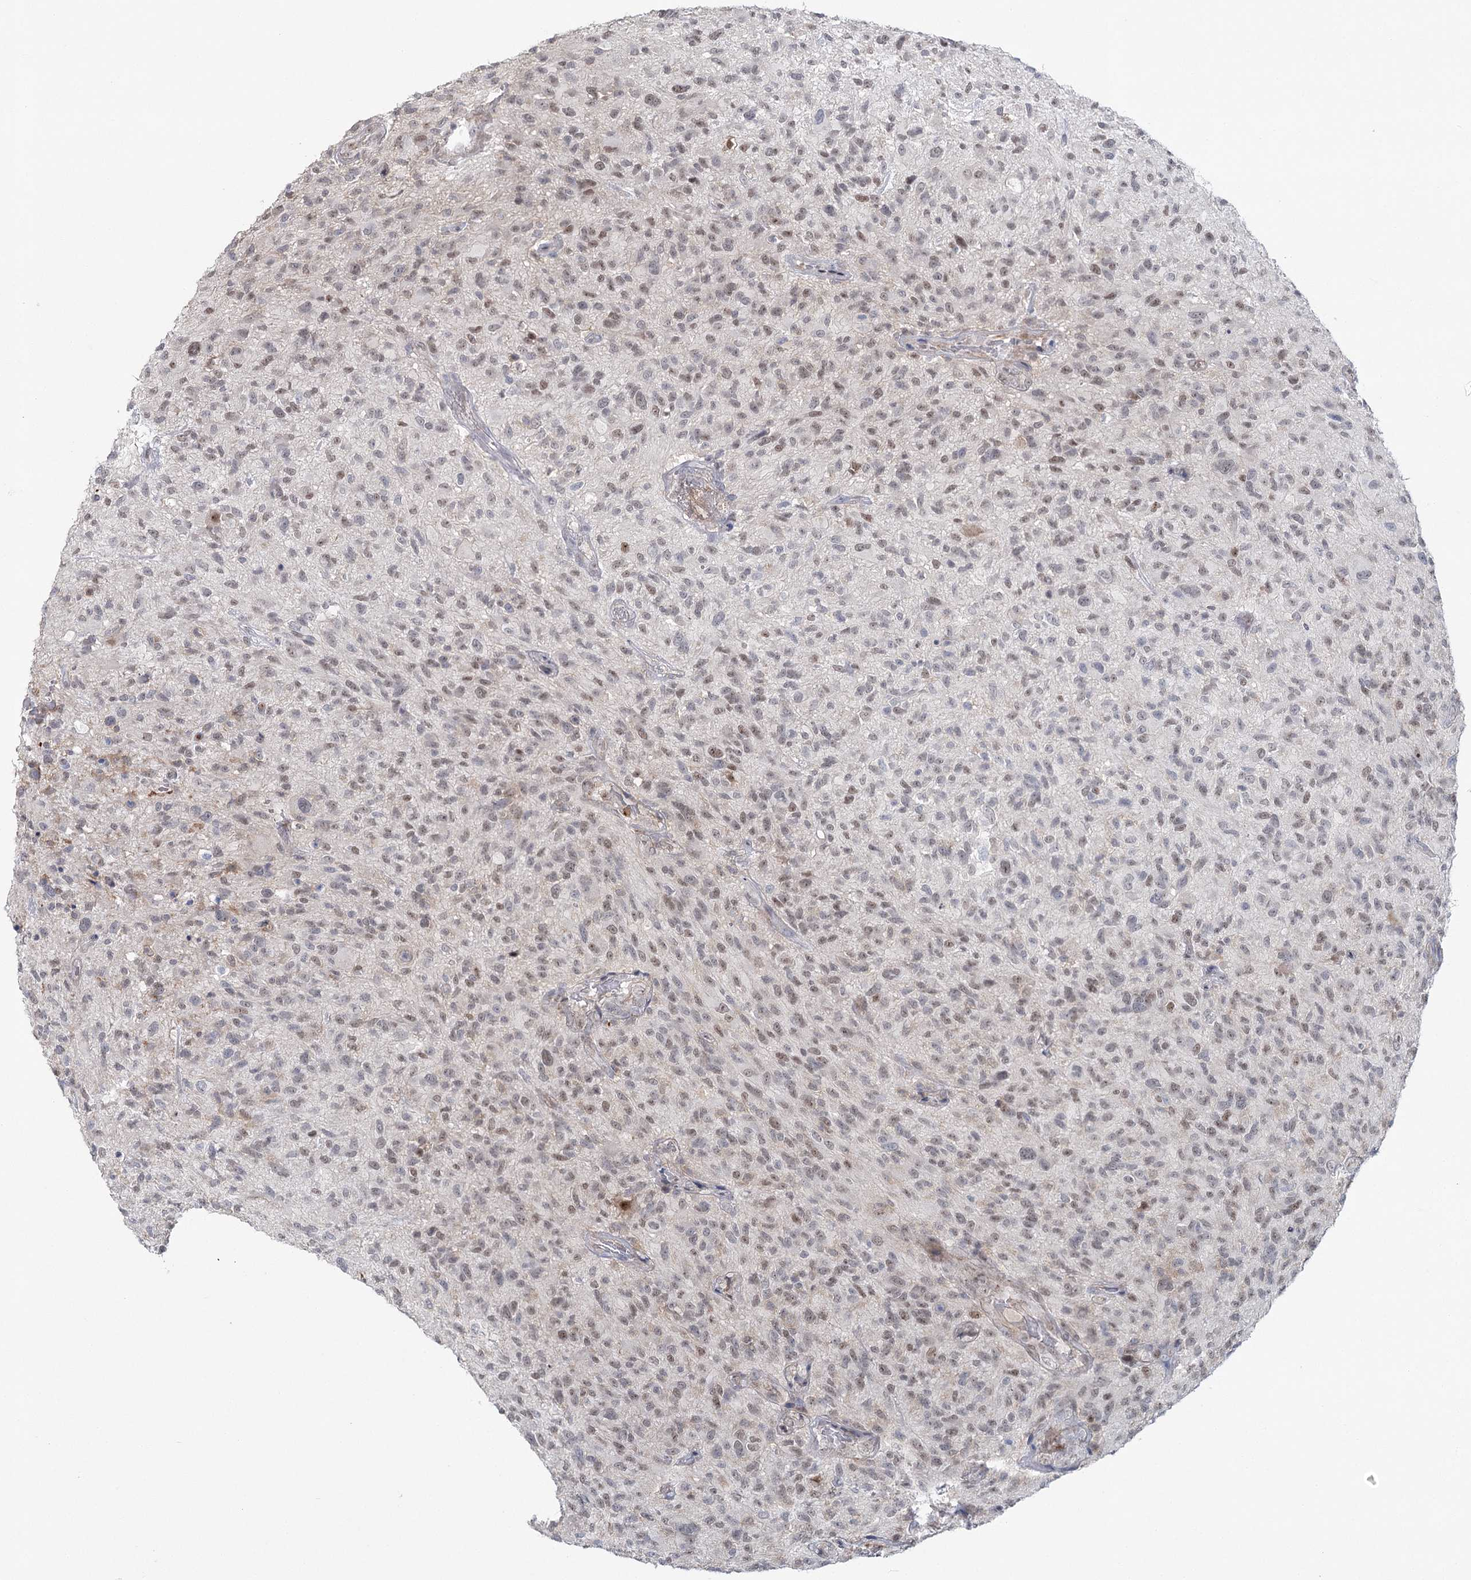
{"staining": {"intensity": "weak", "quantity": "25%-75%", "location": "nuclear"}, "tissue": "glioma", "cell_type": "Tumor cells", "image_type": "cancer", "snomed": [{"axis": "morphology", "description": "Glioma, malignant, High grade"}, {"axis": "topography", "description": "Brain"}], "caption": "Glioma stained with immunohistochemistry demonstrates weak nuclear positivity in approximately 25%-75% of tumor cells.", "gene": "ZC3H8", "patient": {"sex": "male", "age": 47}}